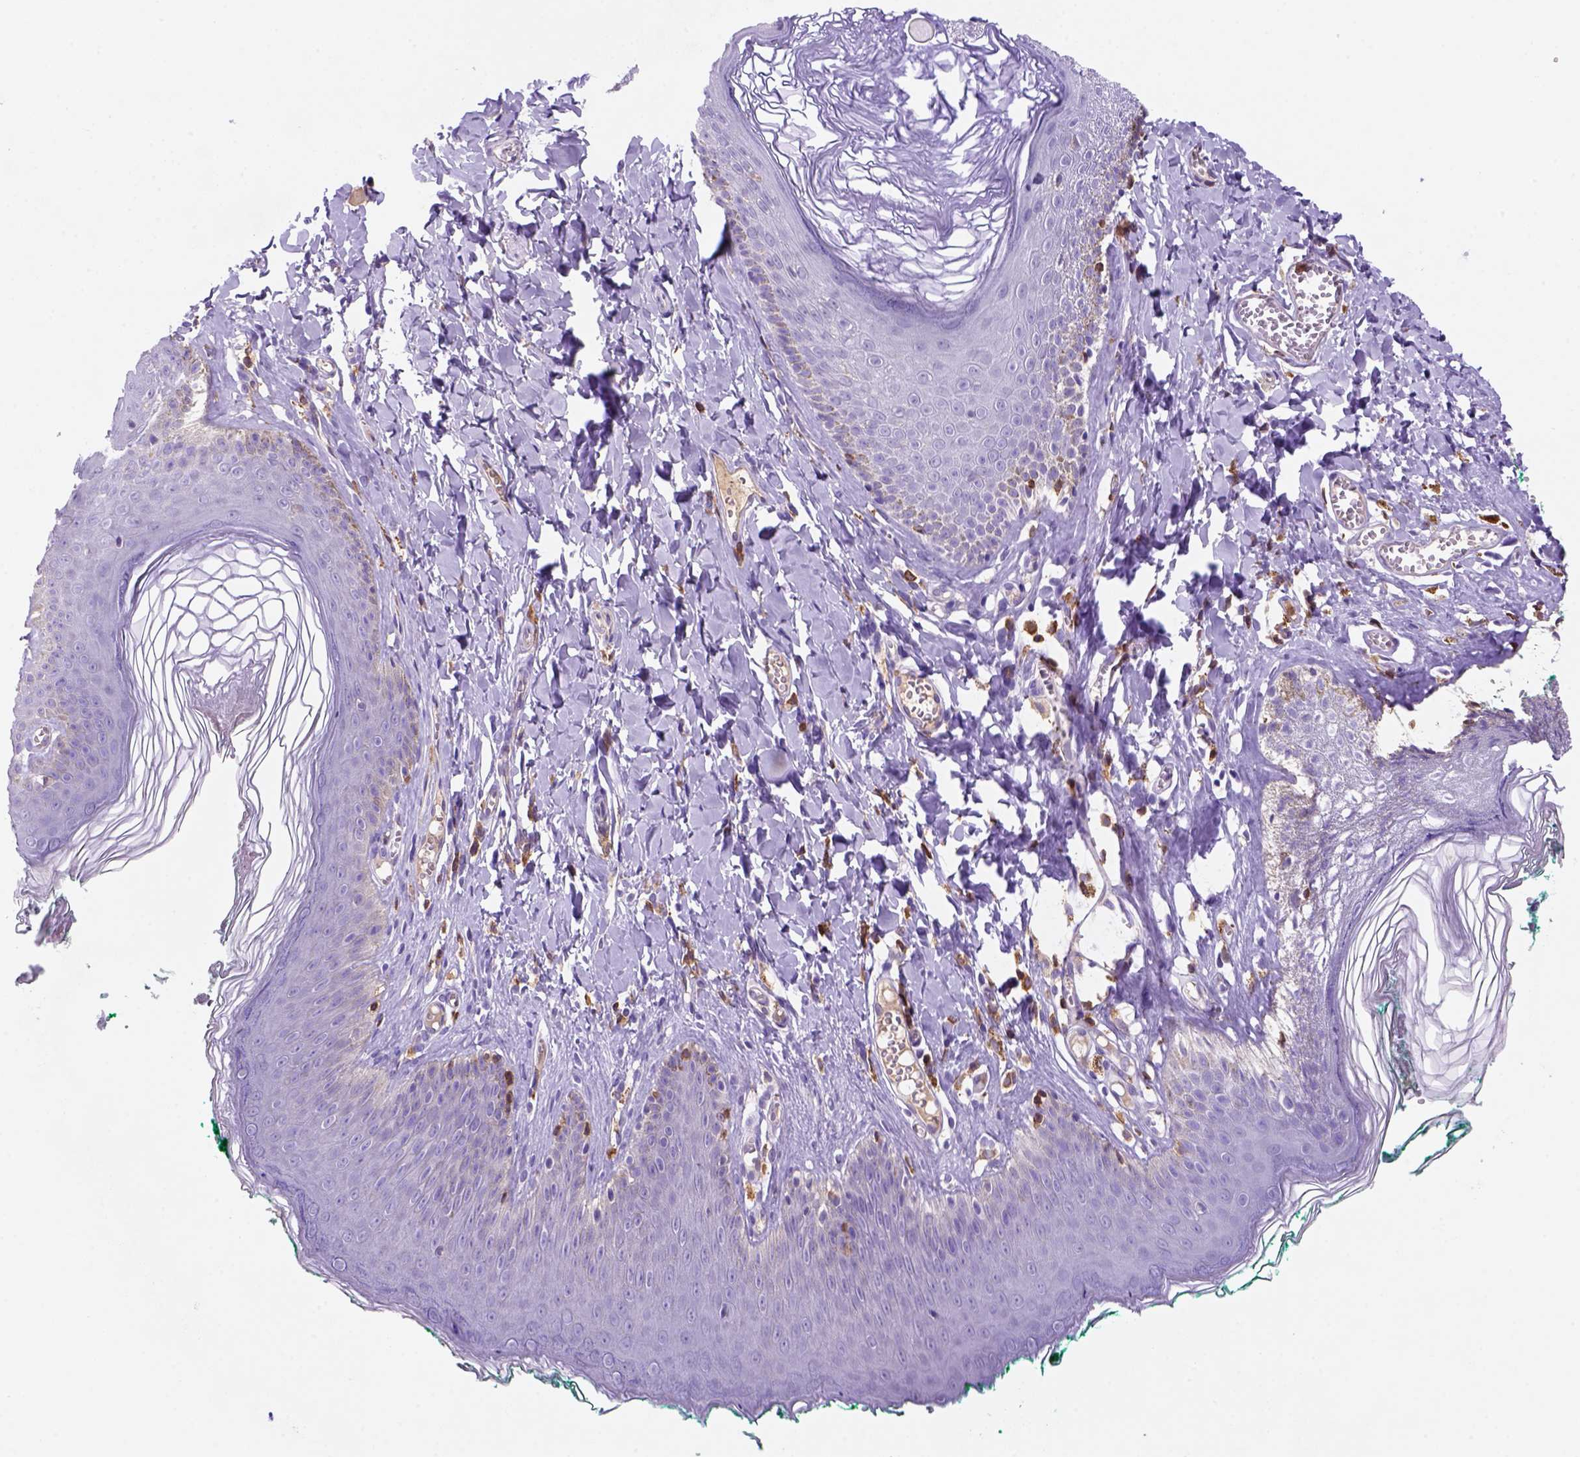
{"staining": {"intensity": "negative", "quantity": "none", "location": "none"}, "tissue": "skin", "cell_type": "Epidermal cells", "image_type": "normal", "snomed": [{"axis": "morphology", "description": "Normal tissue, NOS"}, {"axis": "topography", "description": "Vulva"}, {"axis": "topography", "description": "Peripheral nerve tissue"}], "caption": "Immunohistochemistry of unremarkable human skin exhibits no positivity in epidermal cells.", "gene": "INPP5D", "patient": {"sex": "female", "age": 66}}